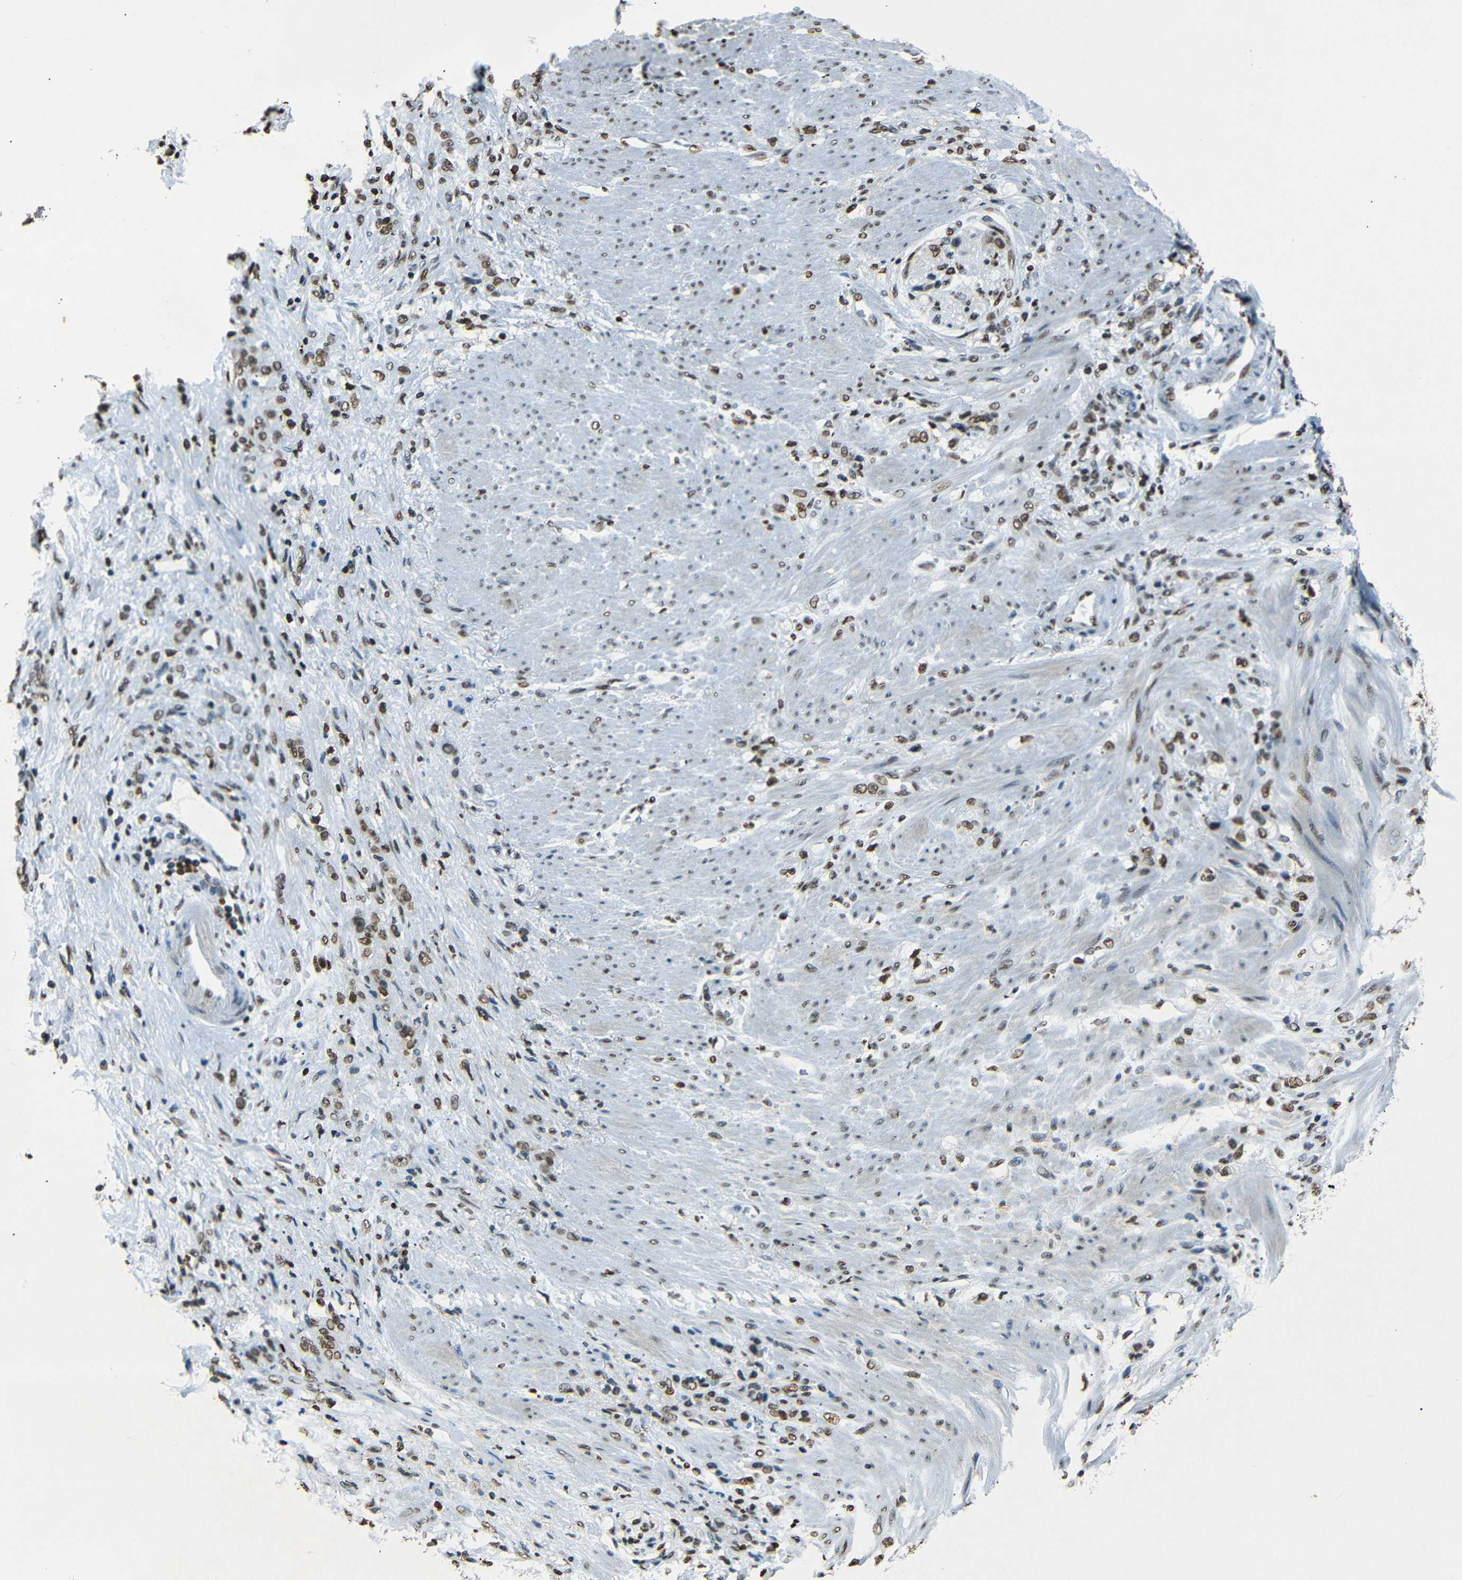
{"staining": {"intensity": "moderate", "quantity": ">75%", "location": "nuclear"}, "tissue": "stomach cancer", "cell_type": "Tumor cells", "image_type": "cancer", "snomed": [{"axis": "morphology", "description": "Adenocarcinoma, NOS"}, {"axis": "topography", "description": "Stomach"}], "caption": "Human stomach cancer (adenocarcinoma) stained with a brown dye shows moderate nuclear positive staining in about >75% of tumor cells.", "gene": "HMGN1", "patient": {"sex": "male", "age": 82}}